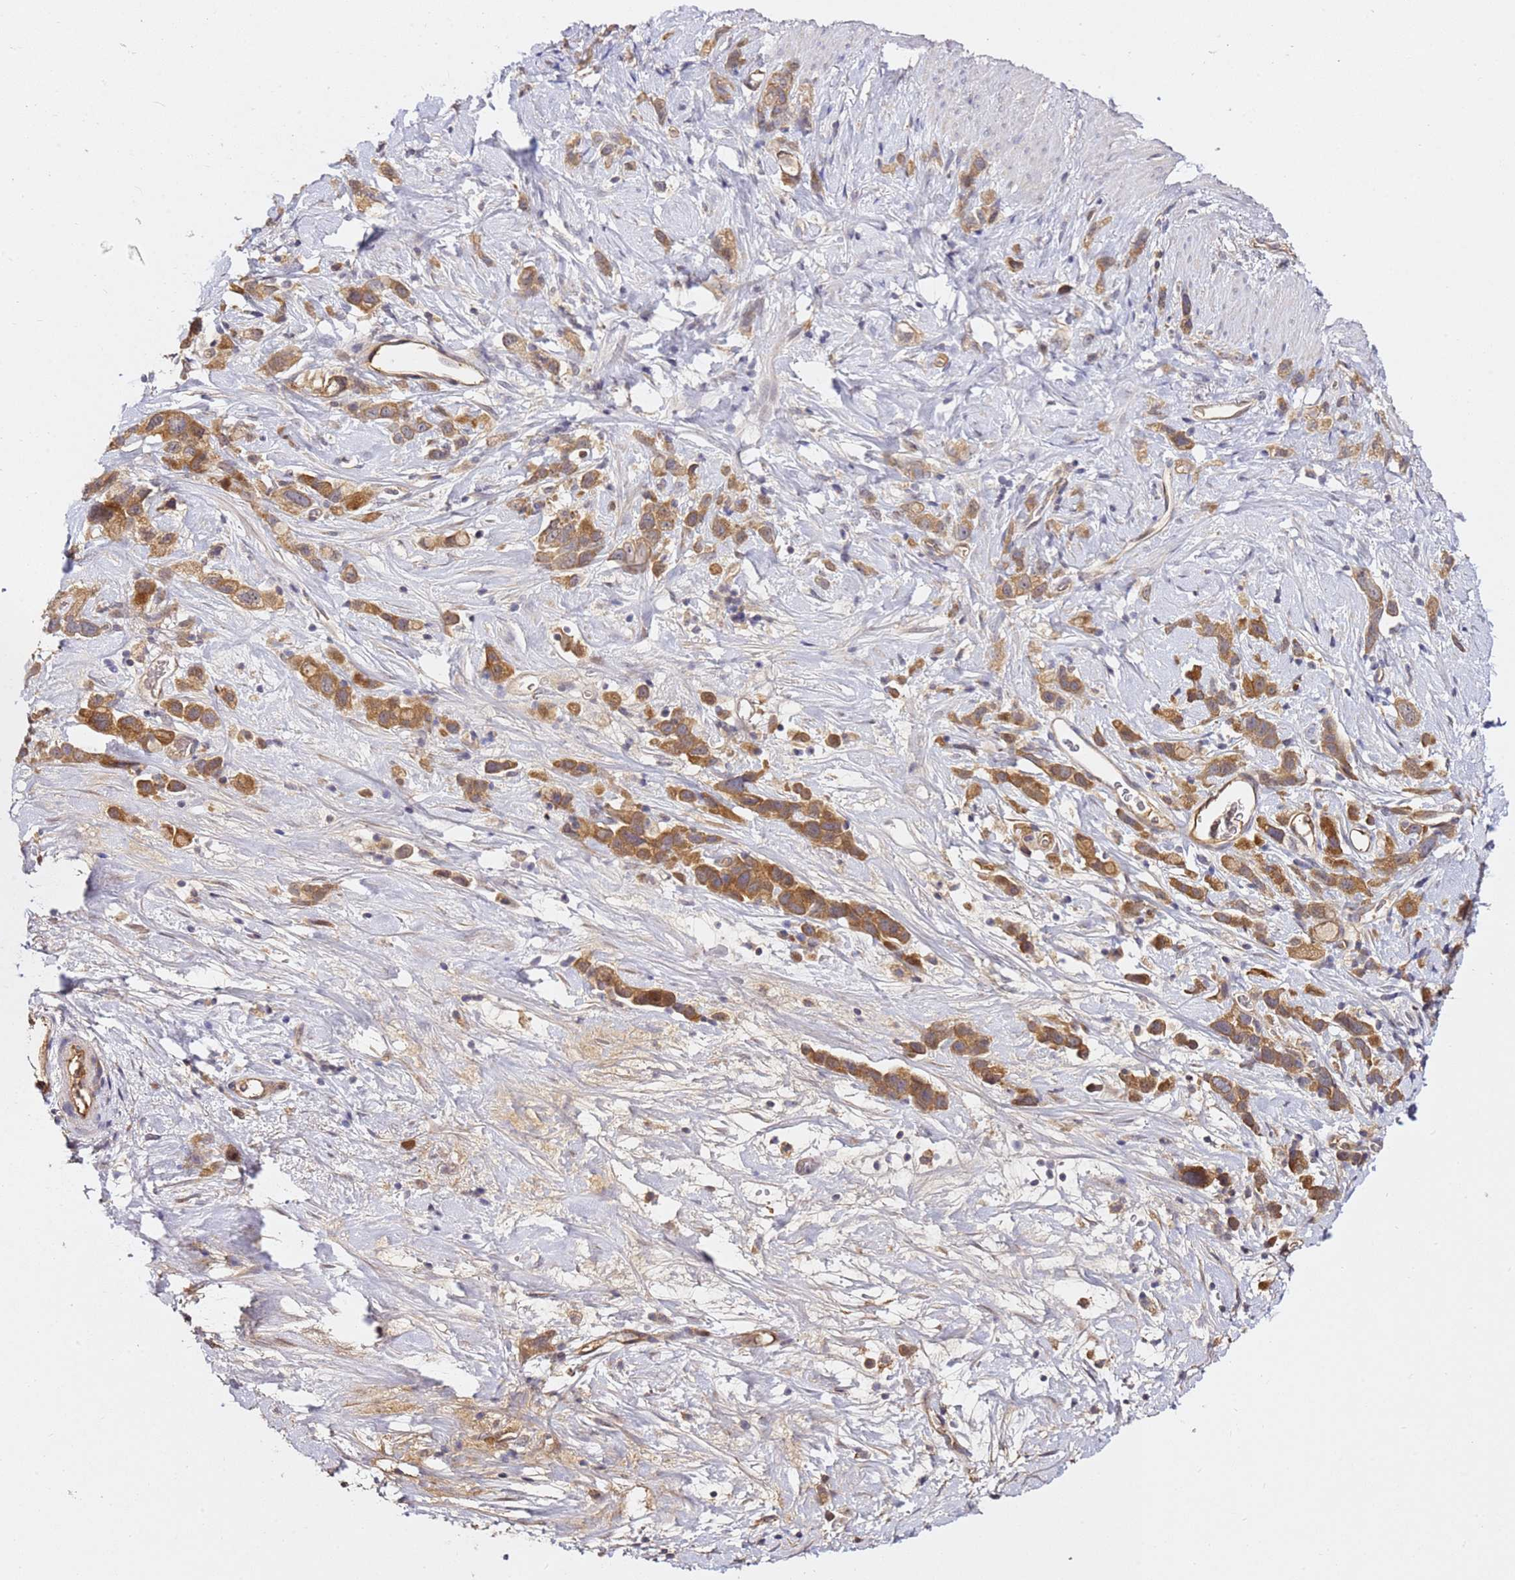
{"staining": {"intensity": "strong", "quantity": ">75%", "location": "cytoplasmic/membranous"}, "tissue": "stomach cancer", "cell_type": "Tumor cells", "image_type": "cancer", "snomed": [{"axis": "morphology", "description": "Adenocarcinoma, NOS"}, {"axis": "topography", "description": "Stomach"}], "caption": "High-magnification brightfield microscopy of stomach cancer (adenocarcinoma) stained with DAB (brown) and counterstained with hematoxylin (blue). tumor cells exhibit strong cytoplasmic/membranous expression is seen in about>75% of cells. (DAB IHC, brown staining for protein, blue staining for nuclei).", "gene": "OSBPL2", "patient": {"sex": "female", "age": 65}}